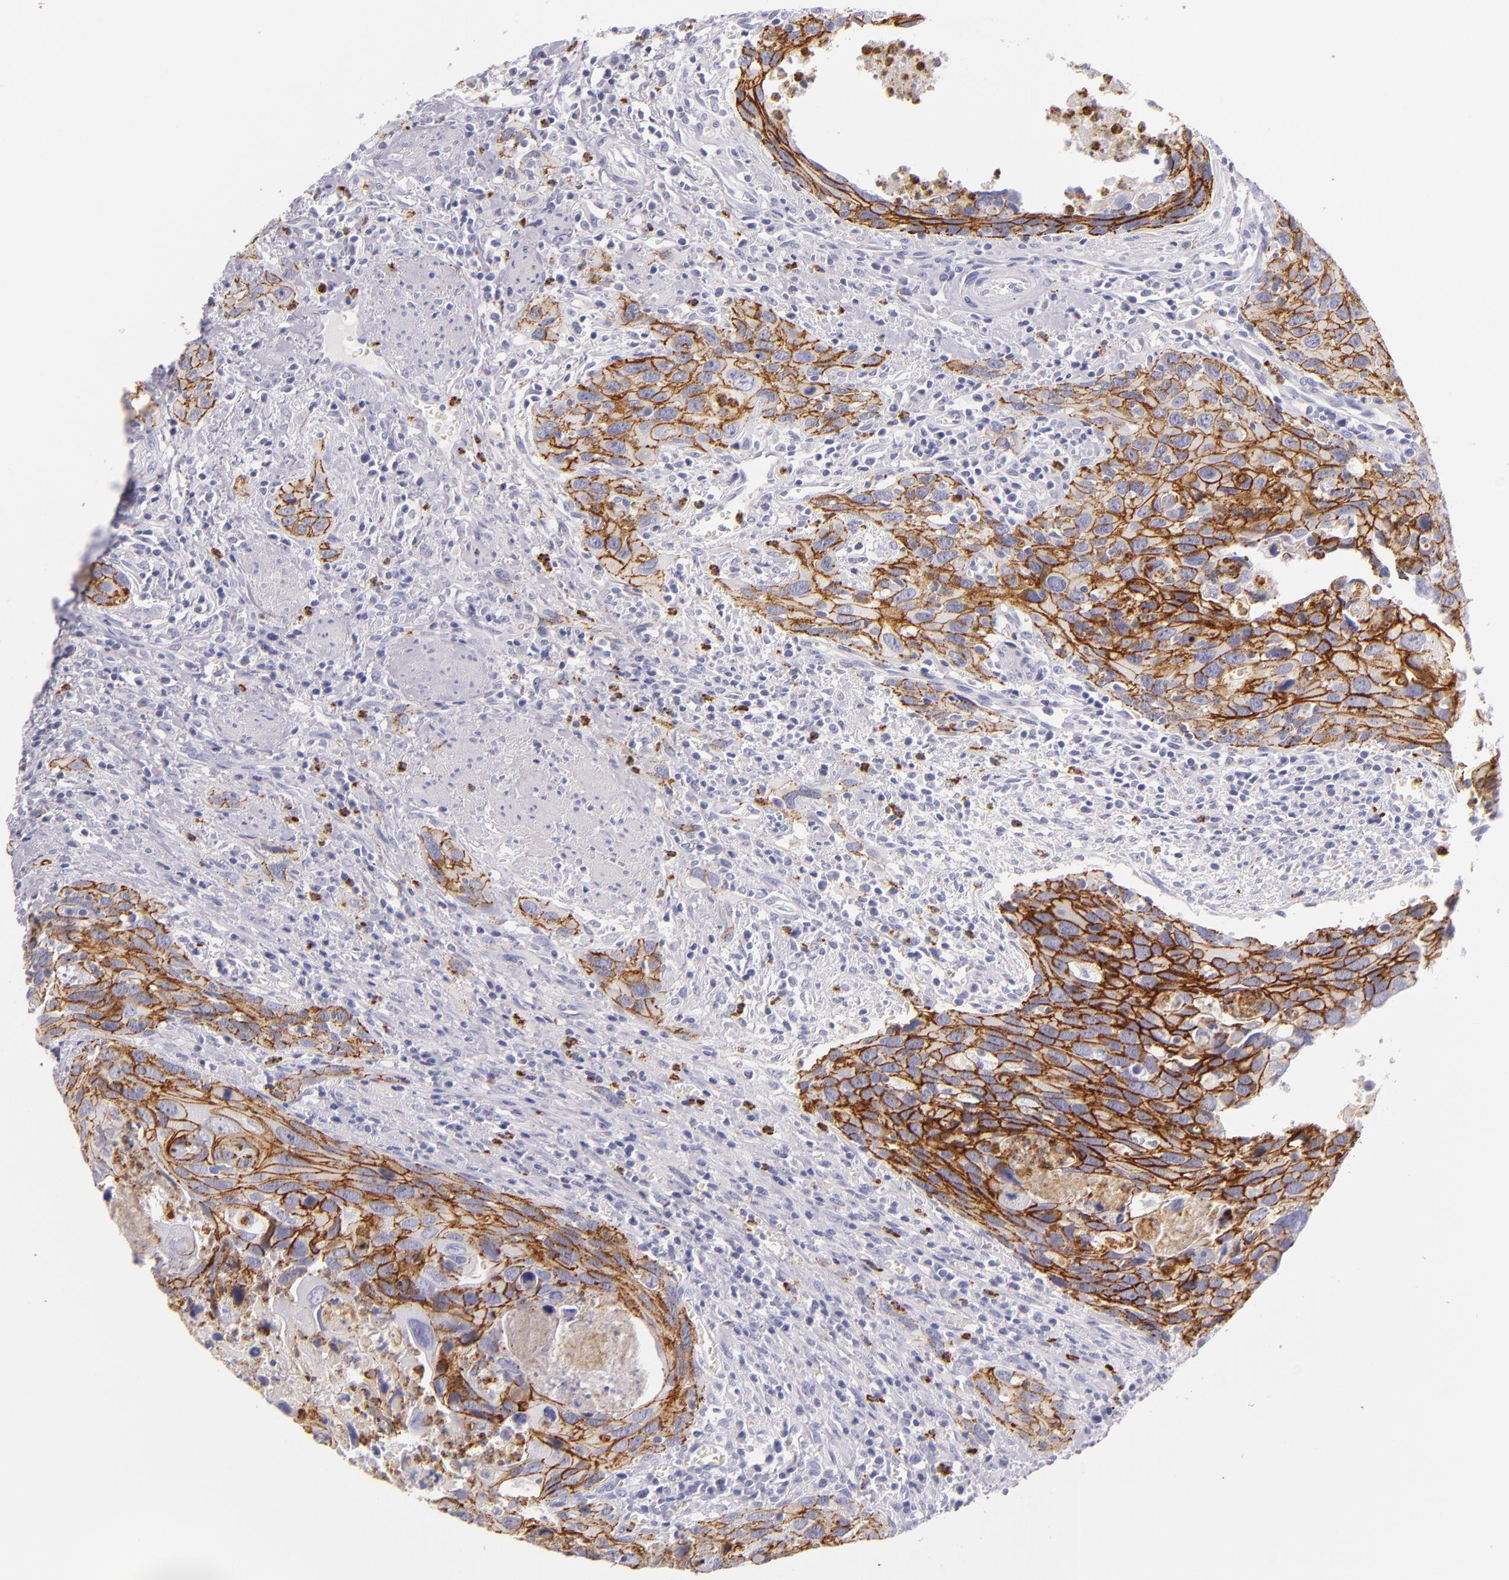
{"staining": {"intensity": "strong", "quantity": ">75%", "location": "cytoplasmic/membranous"}, "tissue": "urothelial cancer", "cell_type": "Tumor cells", "image_type": "cancer", "snomed": [{"axis": "morphology", "description": "Urothelial carcinoma, High grade"}, {"axis": "topography", "description": "Urinary bladder"}], "caption": "A photomicrograph of urothelial cancer stained for a protein displays strong cytoplasmic/membranous brown staining in tumor cells.", "gene": "CDH3", "patient": {"sex": "male", "age": 71}}